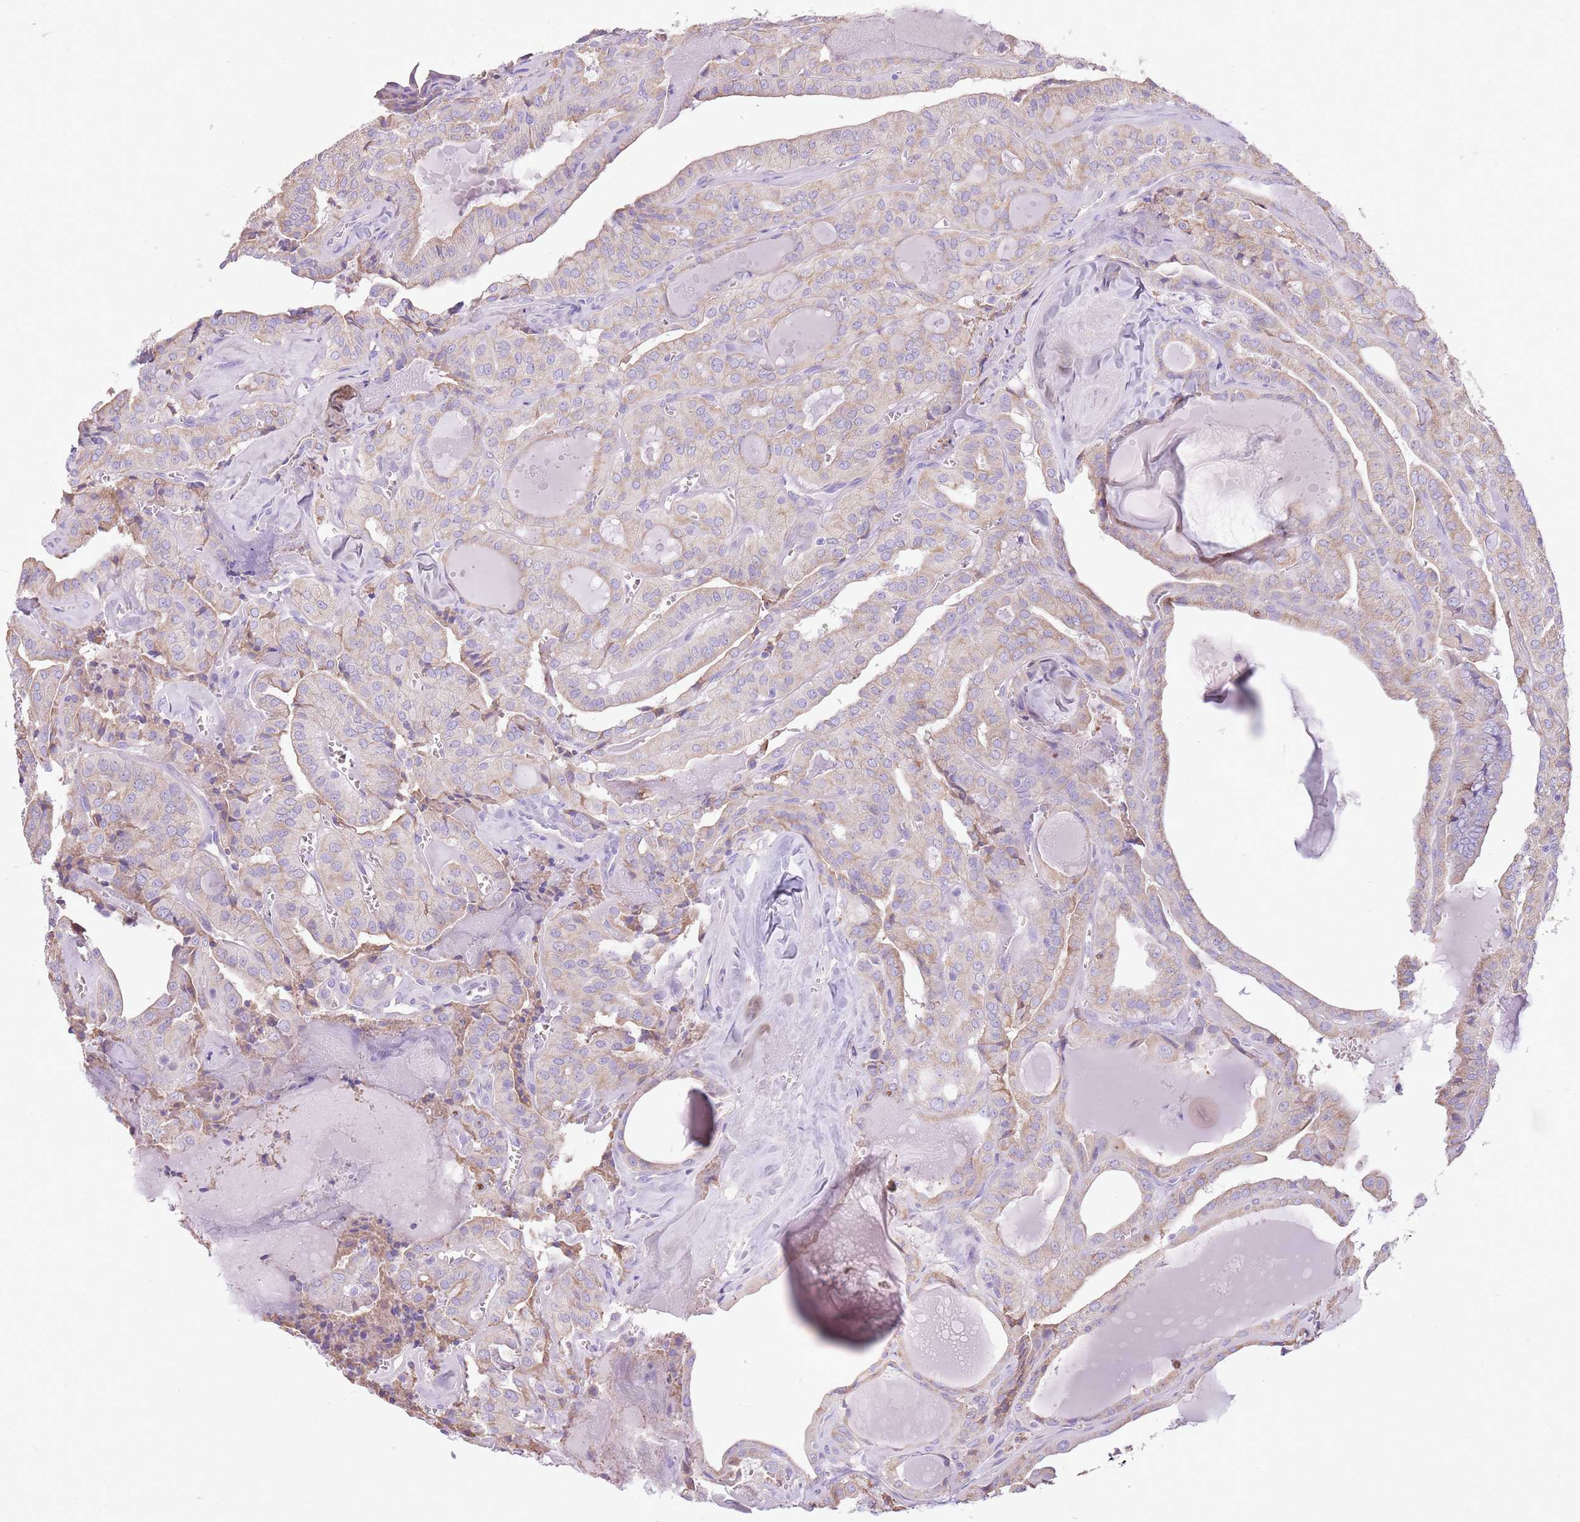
{"staining": {"intensity": "negative", "quantity": "none", "location": "none"}, "tissue": "thyroid cancer", "cell_type": "Tumor cells", "image_type": "cancer", "snomed": [{"axis": "morphology", "description": "Papillary adenocarcinoma, NOS"}, {"axis": "topography", "description": "Thyroid gland"}], "caption": "DAB (3,3'-diaminobenzidine) immunohistochemical staining of papillary adenocarcinoma (thyroid) reveals no significant staining in tumor cells.", "gene": "KCTD19", "patient": {"sex": "male", "age": 52}}